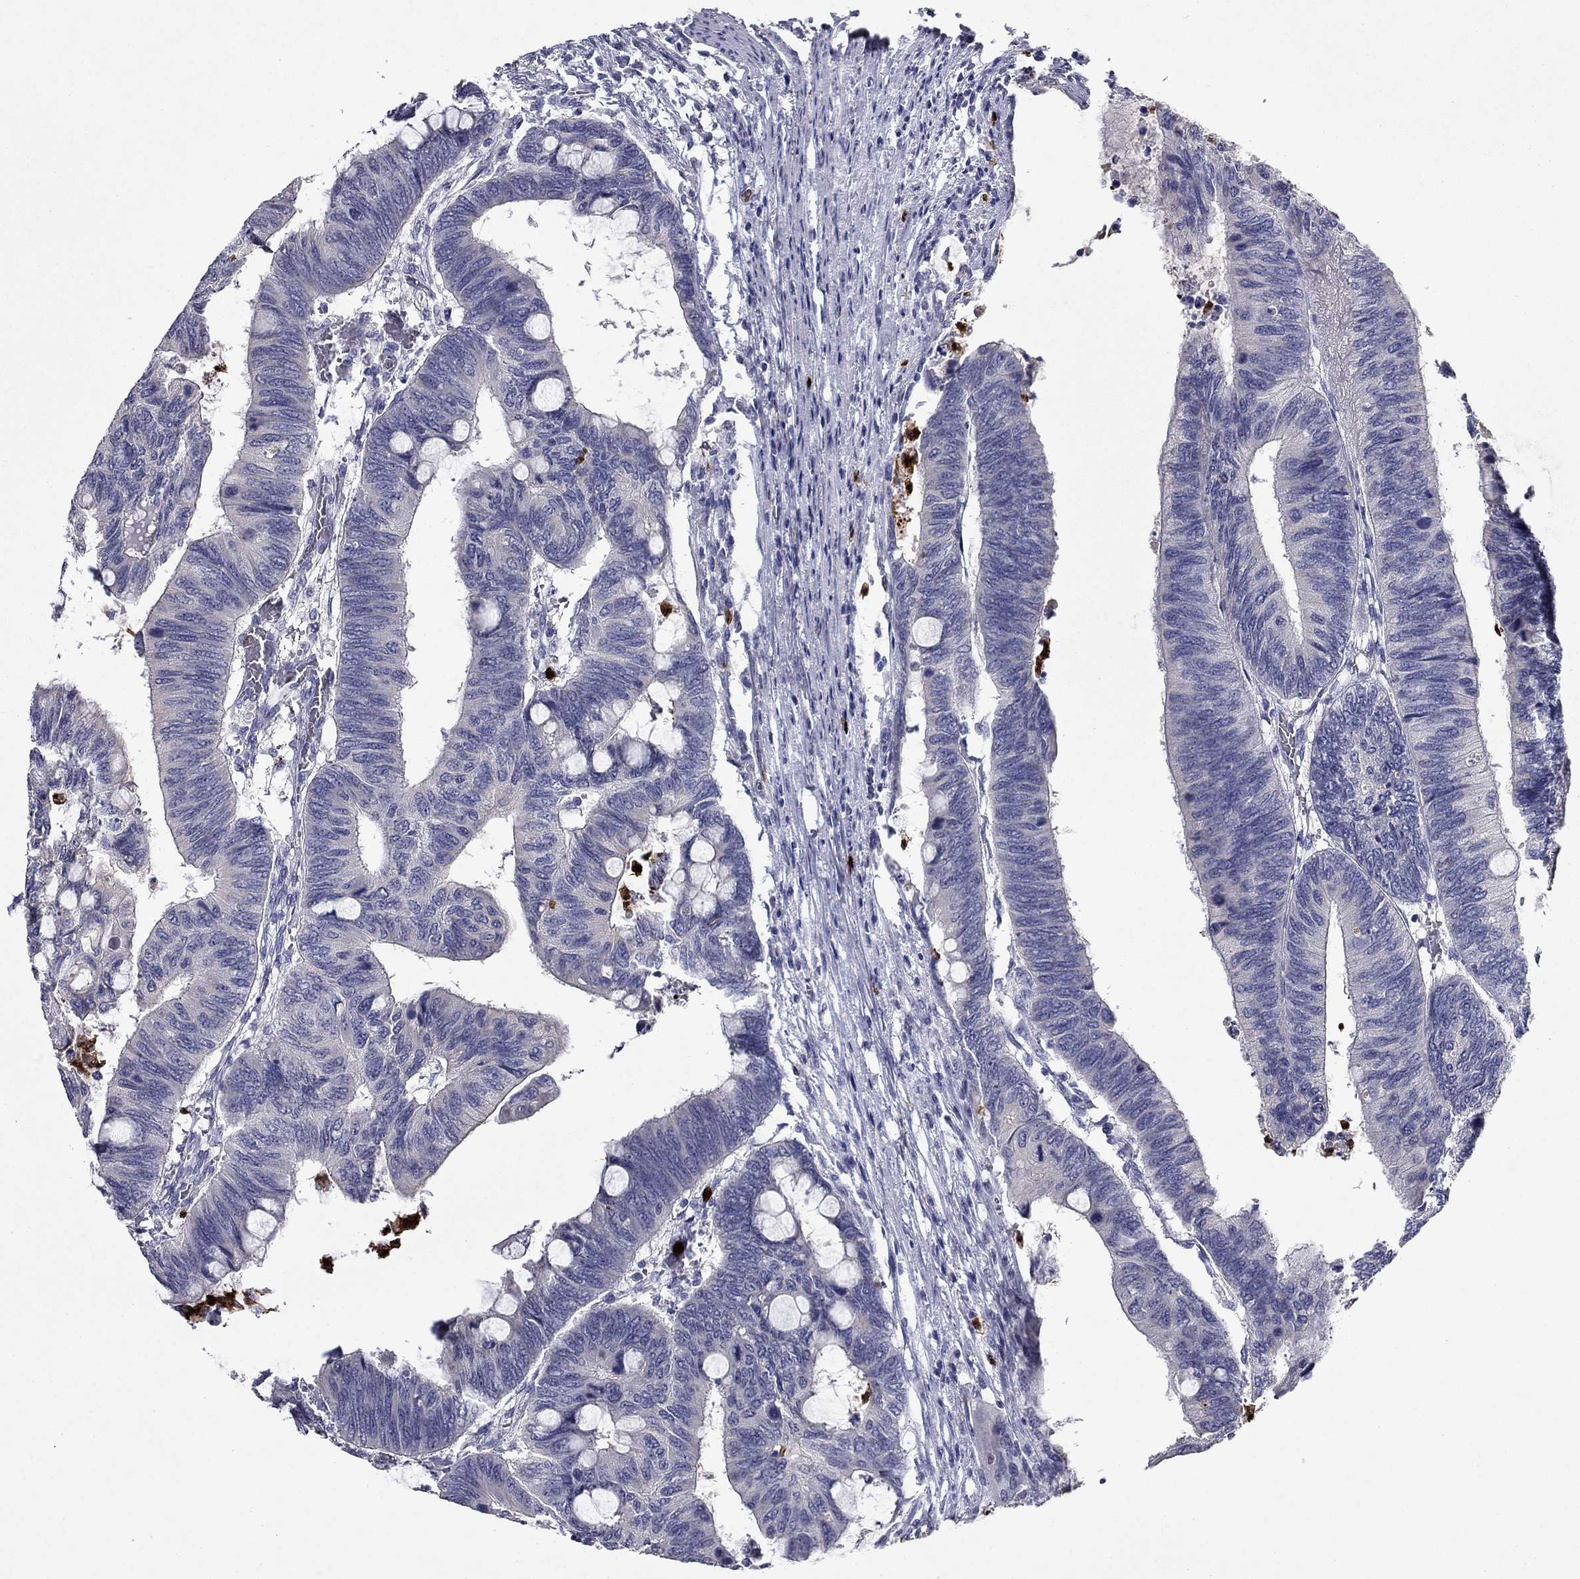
{"staining": {"intensity": "negative", "quantity": "none", "location": "none"}, "tissue": "colorectal cancer", "cell_type": "Tumor cells", "image_type": "cancer", "snomed": [{"axis": "morphology", "description": "Normal tissue, NOS"}, {"axis": "morphology", "description": "Adenocarcinoma, NOS"}, {"axis": "topography", "description": "Rectum"}, {"axis": "topography", "description": "Peripheral nerve tissue"}], "caption": "This is an IHC photomicrograph of colorectal cancer (adenocarcinoma). There is no expression in tumor cells.", "gene": "IRF5", "patient": {"sex": "male", "age": 92}}